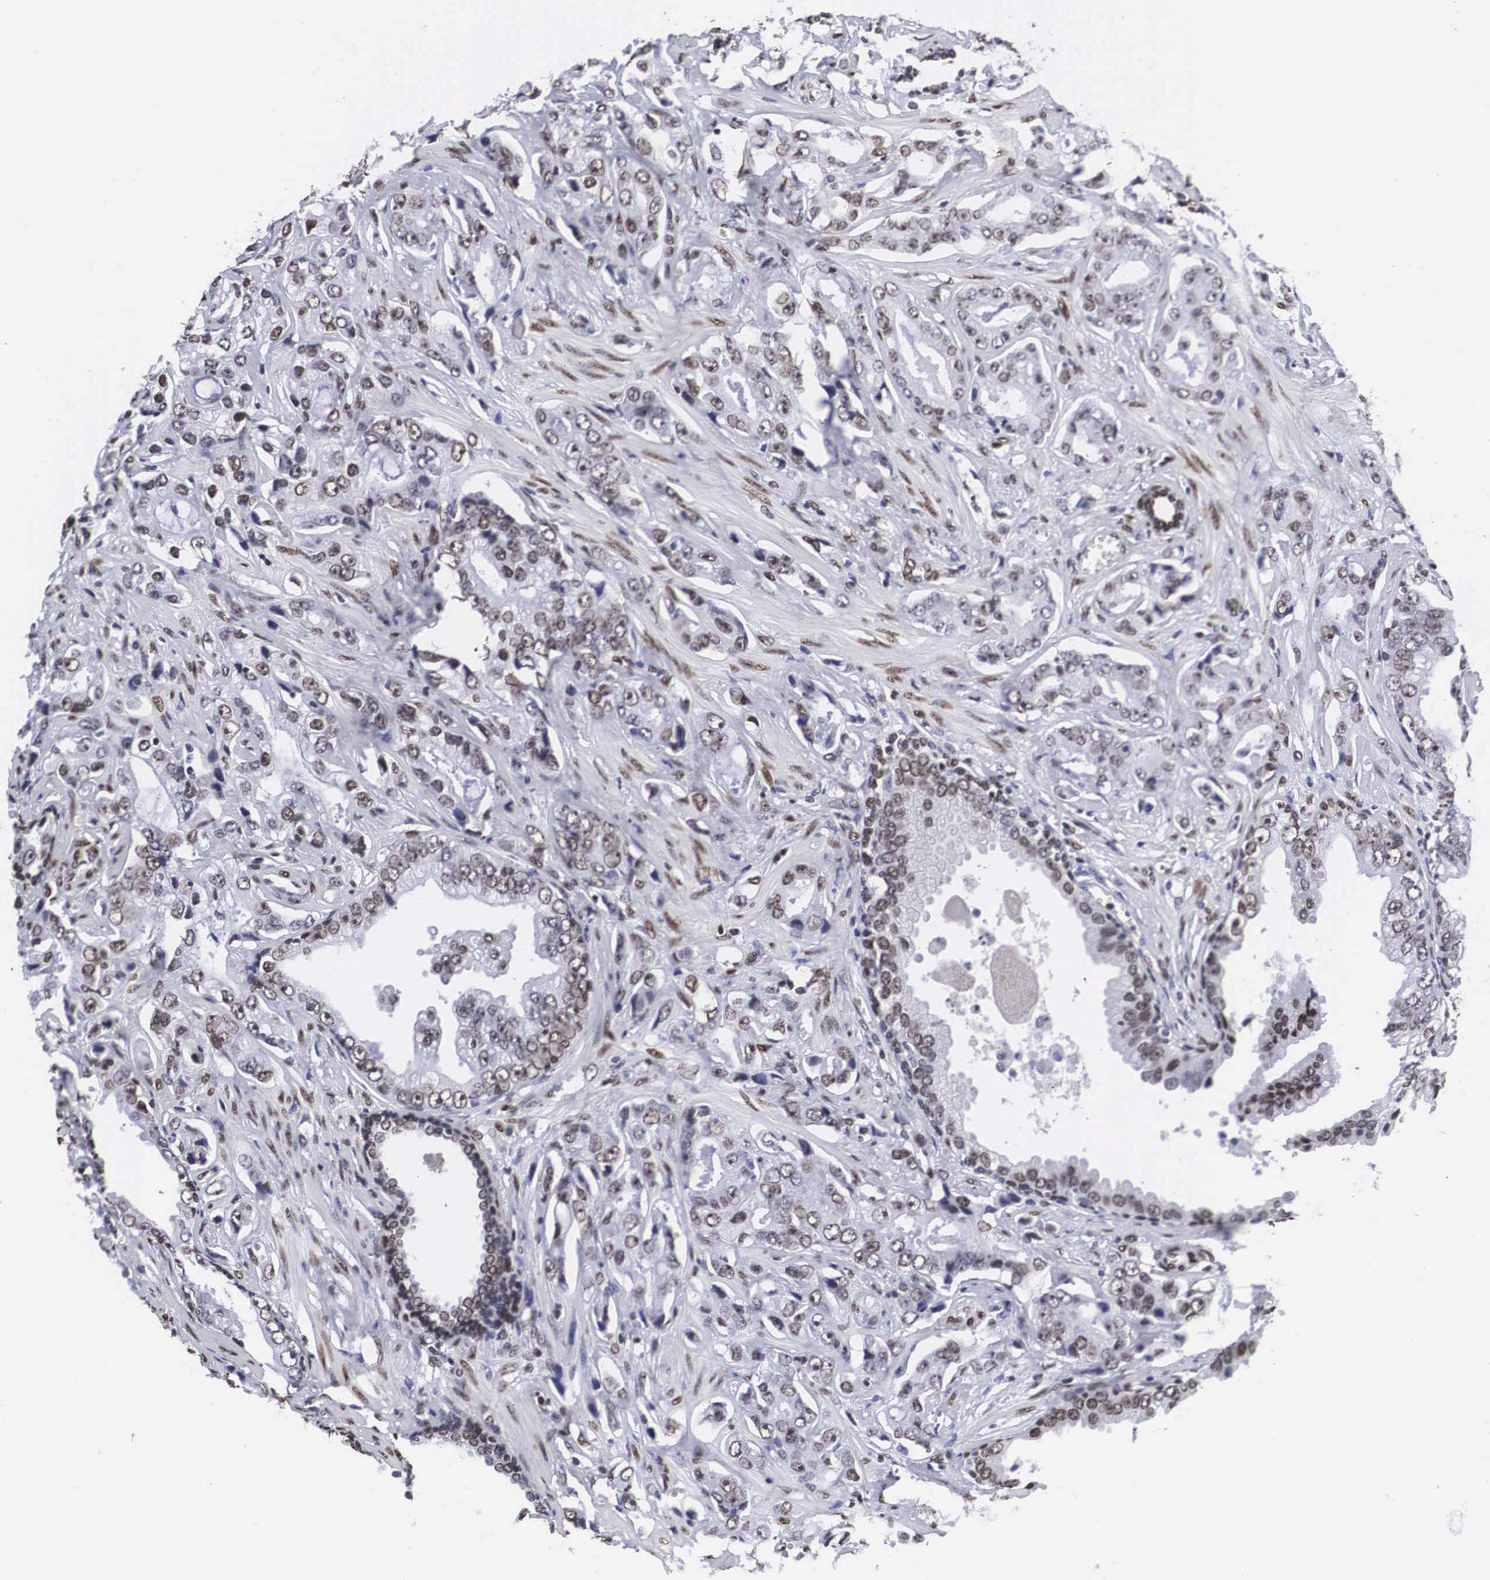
{"staining": {"intensity": "weak", "quantity": "25%-75%", "location": "nuclear"}, "tissue": "prostate cancer", "cell_type": "Tumor cells", "image_type": "cancer", "snomed": [{"axis": "morphology", "description": "Adenocarcinoma, Low grade"}, {"axis": "topography", "description": "Prostate"}], "caption": "Immunohistochemistry image of neoplastic tissue: prostate cancer (adenocarcinoma (low-grade)) stained using IHC shows low levels of weak protein expression localized specifically in the nuclear of tumor cells, appearing as a nuclear brown color.", "gene": "MECP2", "patient": {"sex": "male", "age": 65}}